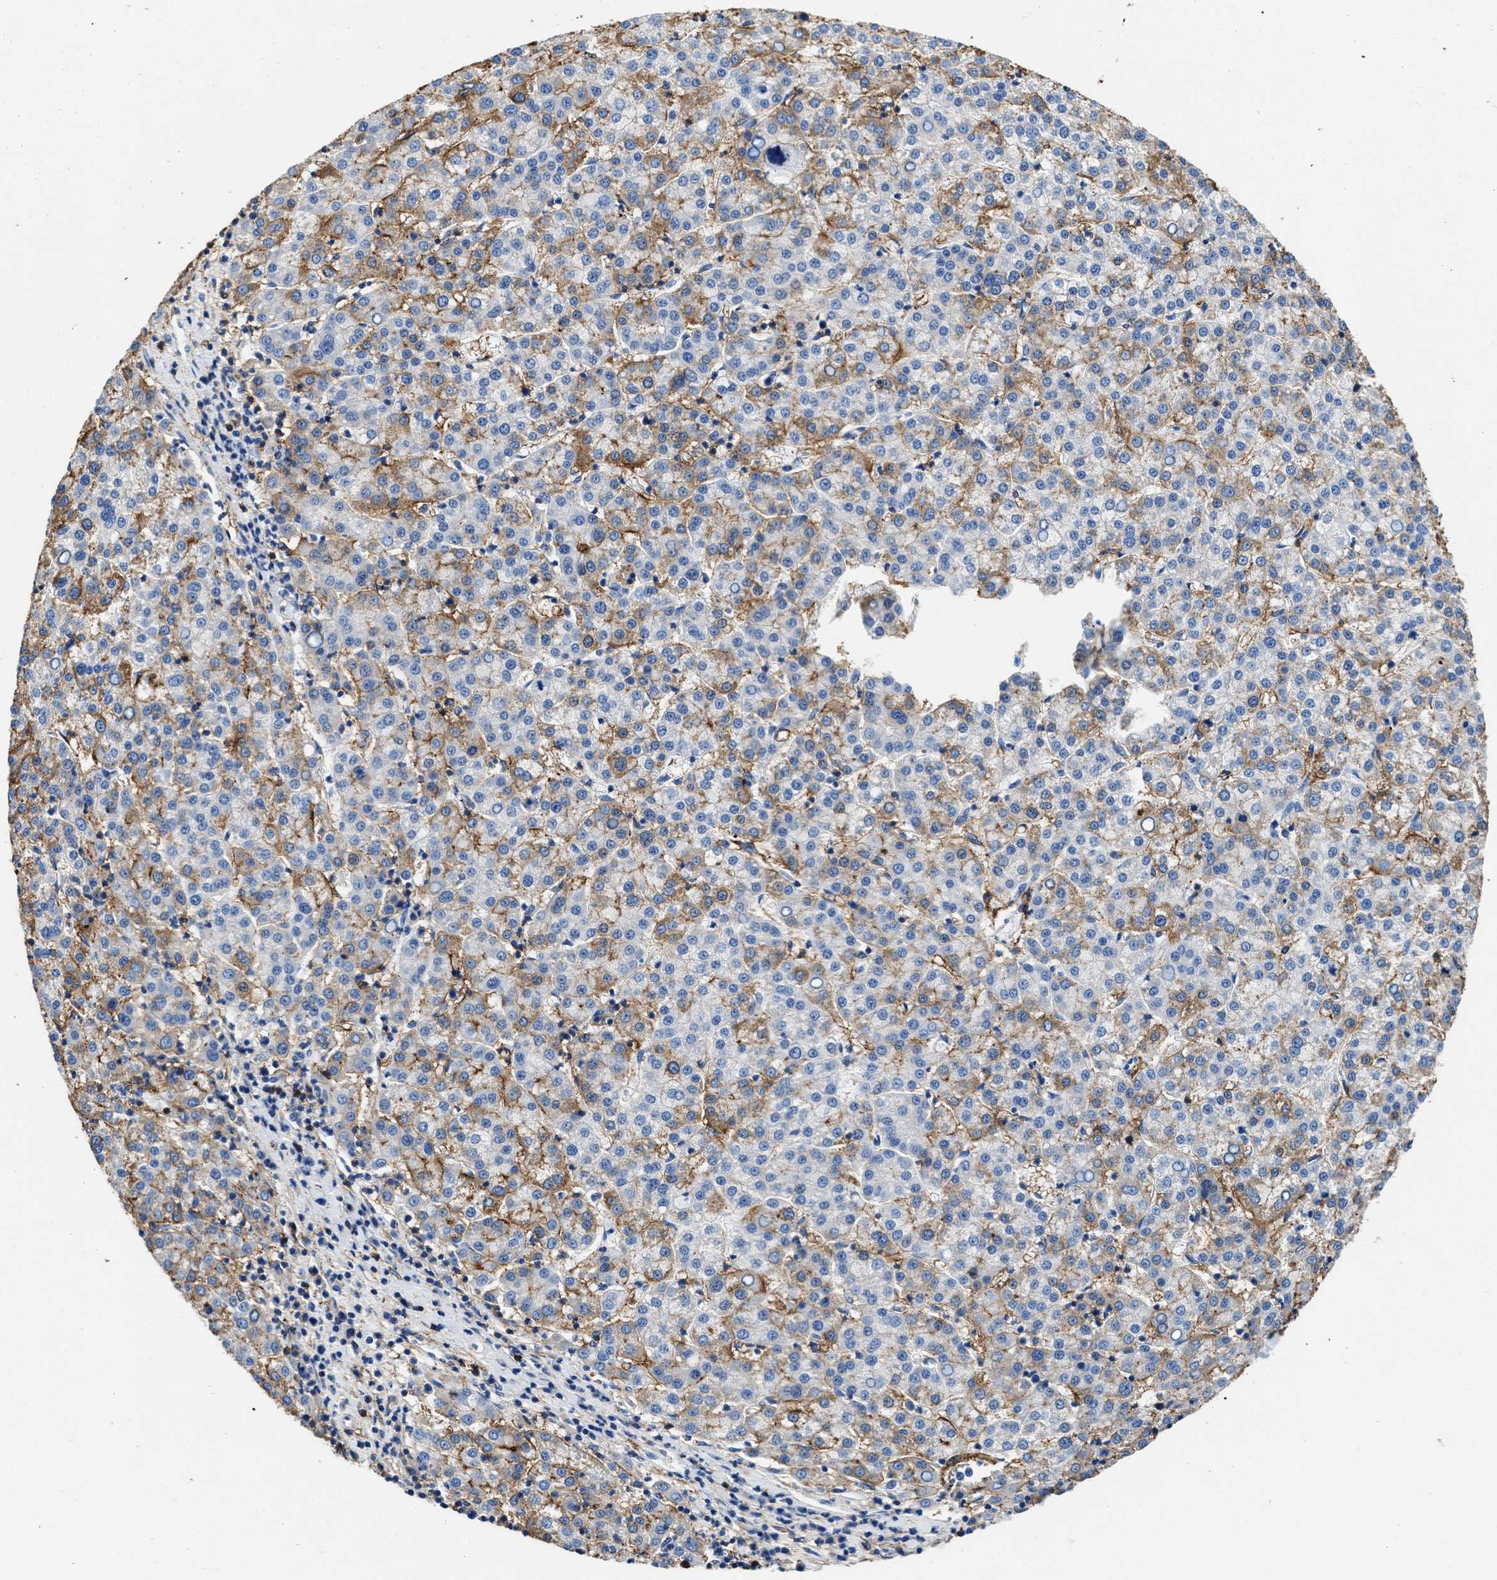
{"staining": {"intensity": "moderate", "quantity": "25%-75%", "location": "cytoplasmic/membranous"}, "tissue": "liver cancer", "cell_type": "Tumor cells", "image_type": "cancer", "snomed": [{"axis": "morphology", "description": "Carcinoma, Hepatocellular, NOS"}, {"axis": "topography", "description": "Liver"}], "caption": "This micrograph exhibits hepatocellular carcinoma (liver) stained with immunohistochemistry to label a protein in brown. The cytoplasmic/membranous of tumor cells show moderate positivity for the protein. Nuclei are counter-stained blue.", "gene": "KCNQ4", "patient": {"sex": "female", "age": 58}}